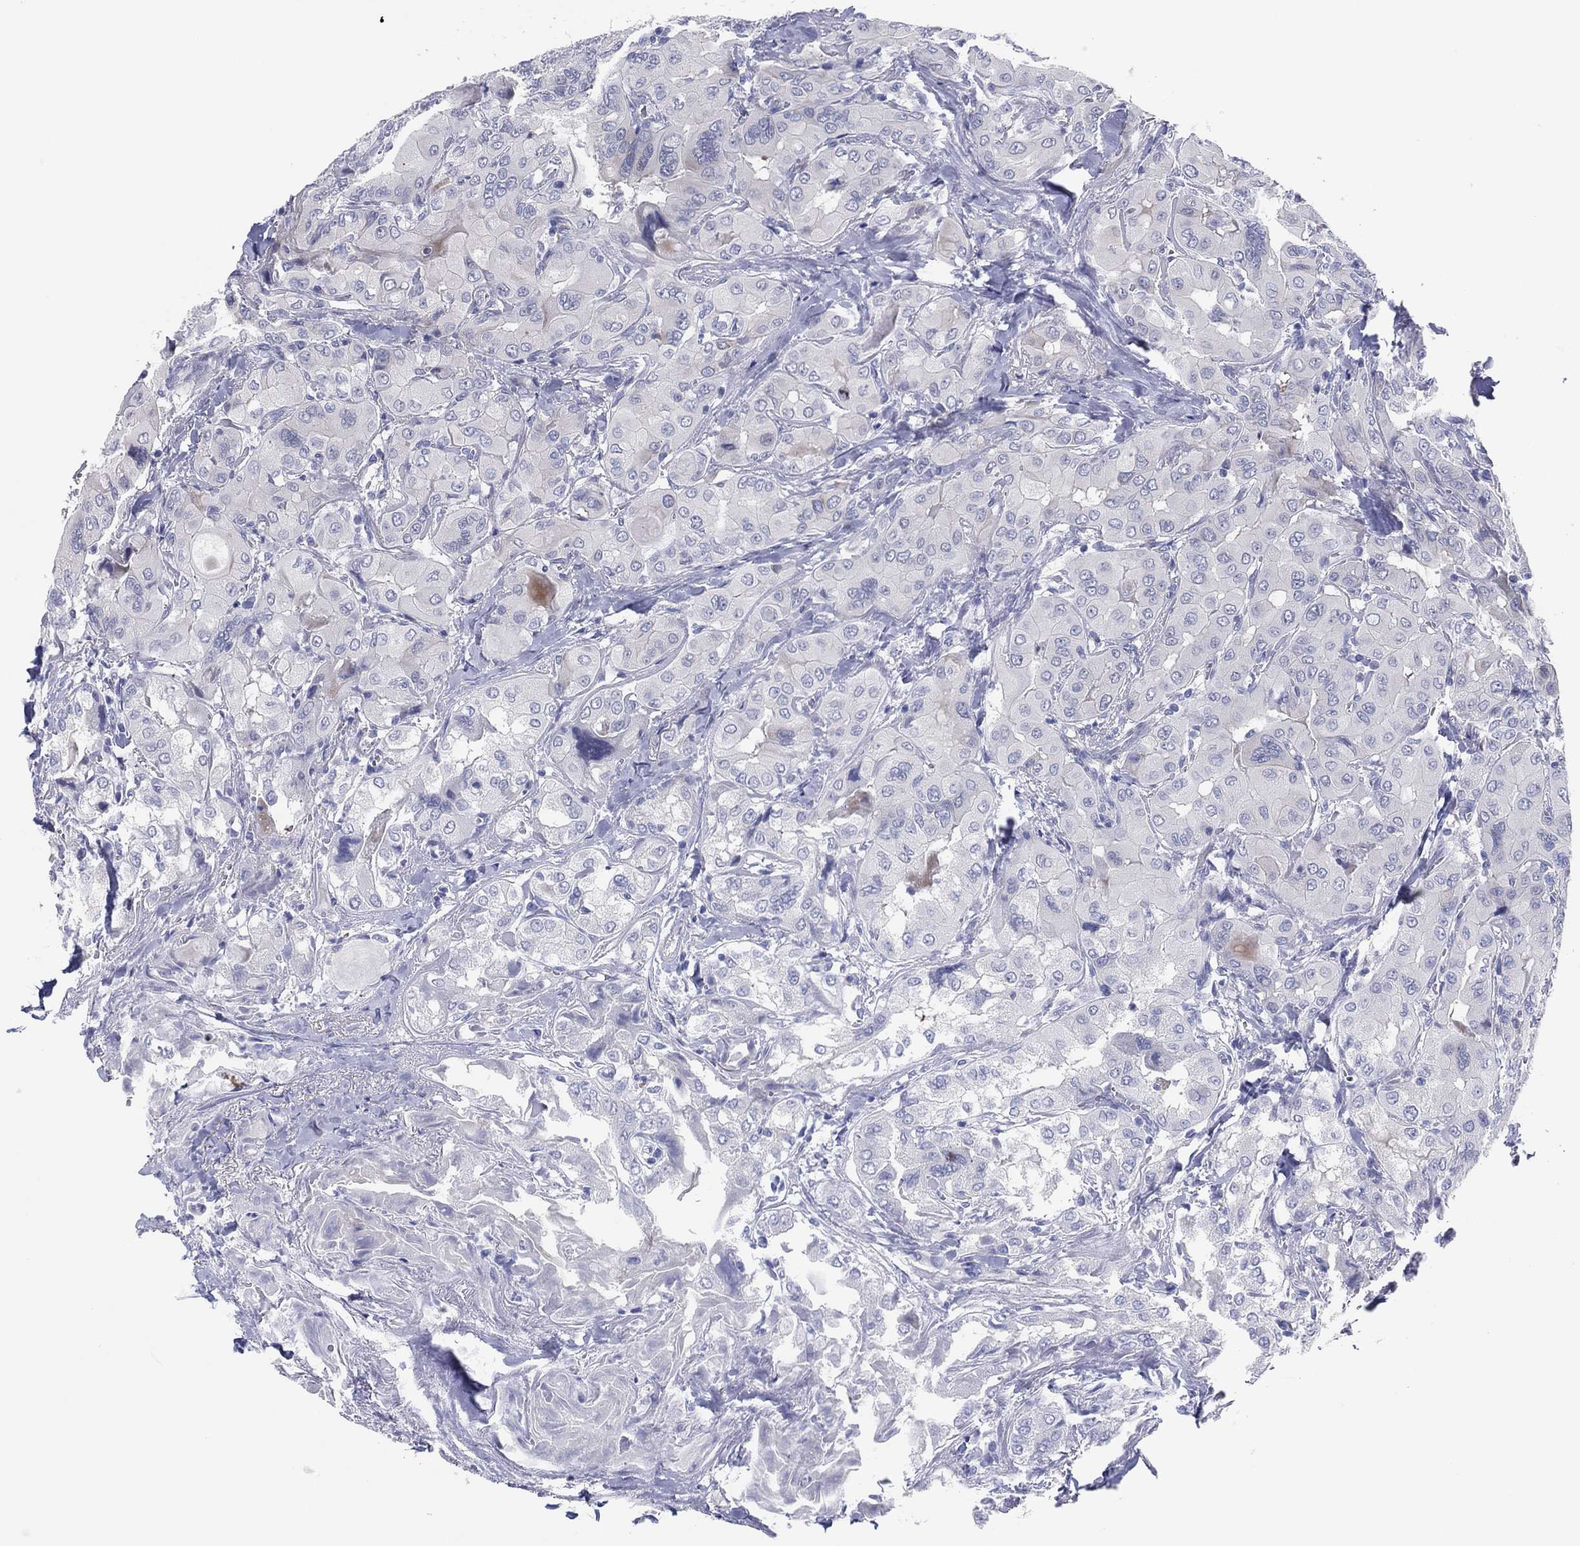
{"staining": {"intensity": "negative", "quantity": "none", "location": "none"}, "tissue": "thyroid cancer", "cell_type": "Tumor cells", "image_type": "cancer", "snomed": [{"axis": "morphology", "description": "Normal tissue, NOS"}, {"axis": "morphology", "description": "Papillary adenocarcinoma, NOS"}, {"axis": "topography", "description": "Thyroid gland"}], "caption": "Tumor cells show no significant protein staining in thyroid cancer (papillary adenocarcinoma).", "gene": "HEATR4", "patient": {"sex": "female", "age": 66}}